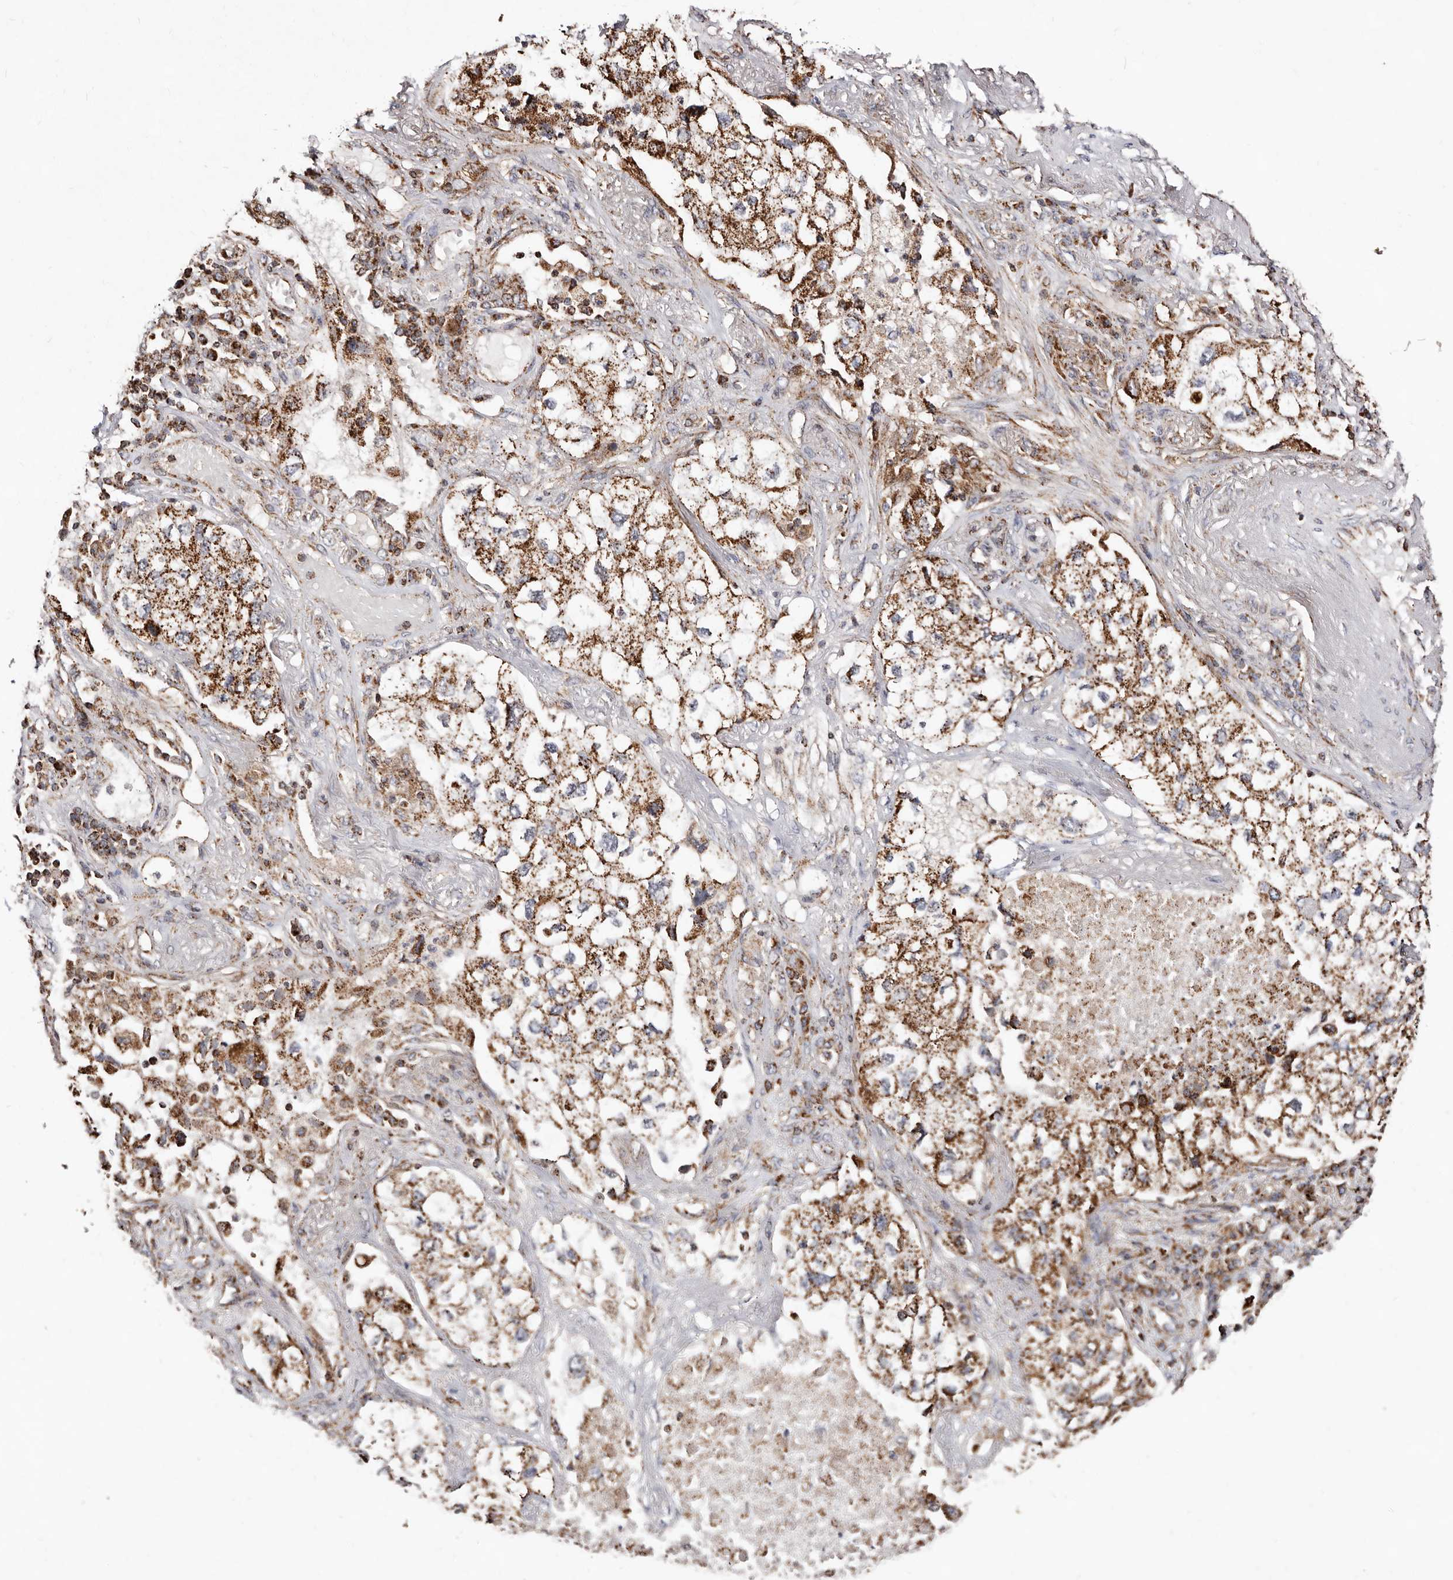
{"staining": {"intensity": "moderate", "quantity": ">75%", "location": "cytoplasmic/membranous"}, "tissue": "lung cancer", "cell_type": "Tumor cells", "image_type": "cancer", "snomed": [{"axis": "morphology", "description": "Adenocarcinoma, NOS"}, {"axis": "topography", "description": "Lung"}], "caption": "Adenocarcinoma (lung) was stained to show a protein in brown. There is medium levels of moderate cytoplasmic/membranous staining in approximately >75% of tumor cells.", "gene": "PRKACB", "patient": {"sex": "male", "age": 63}}